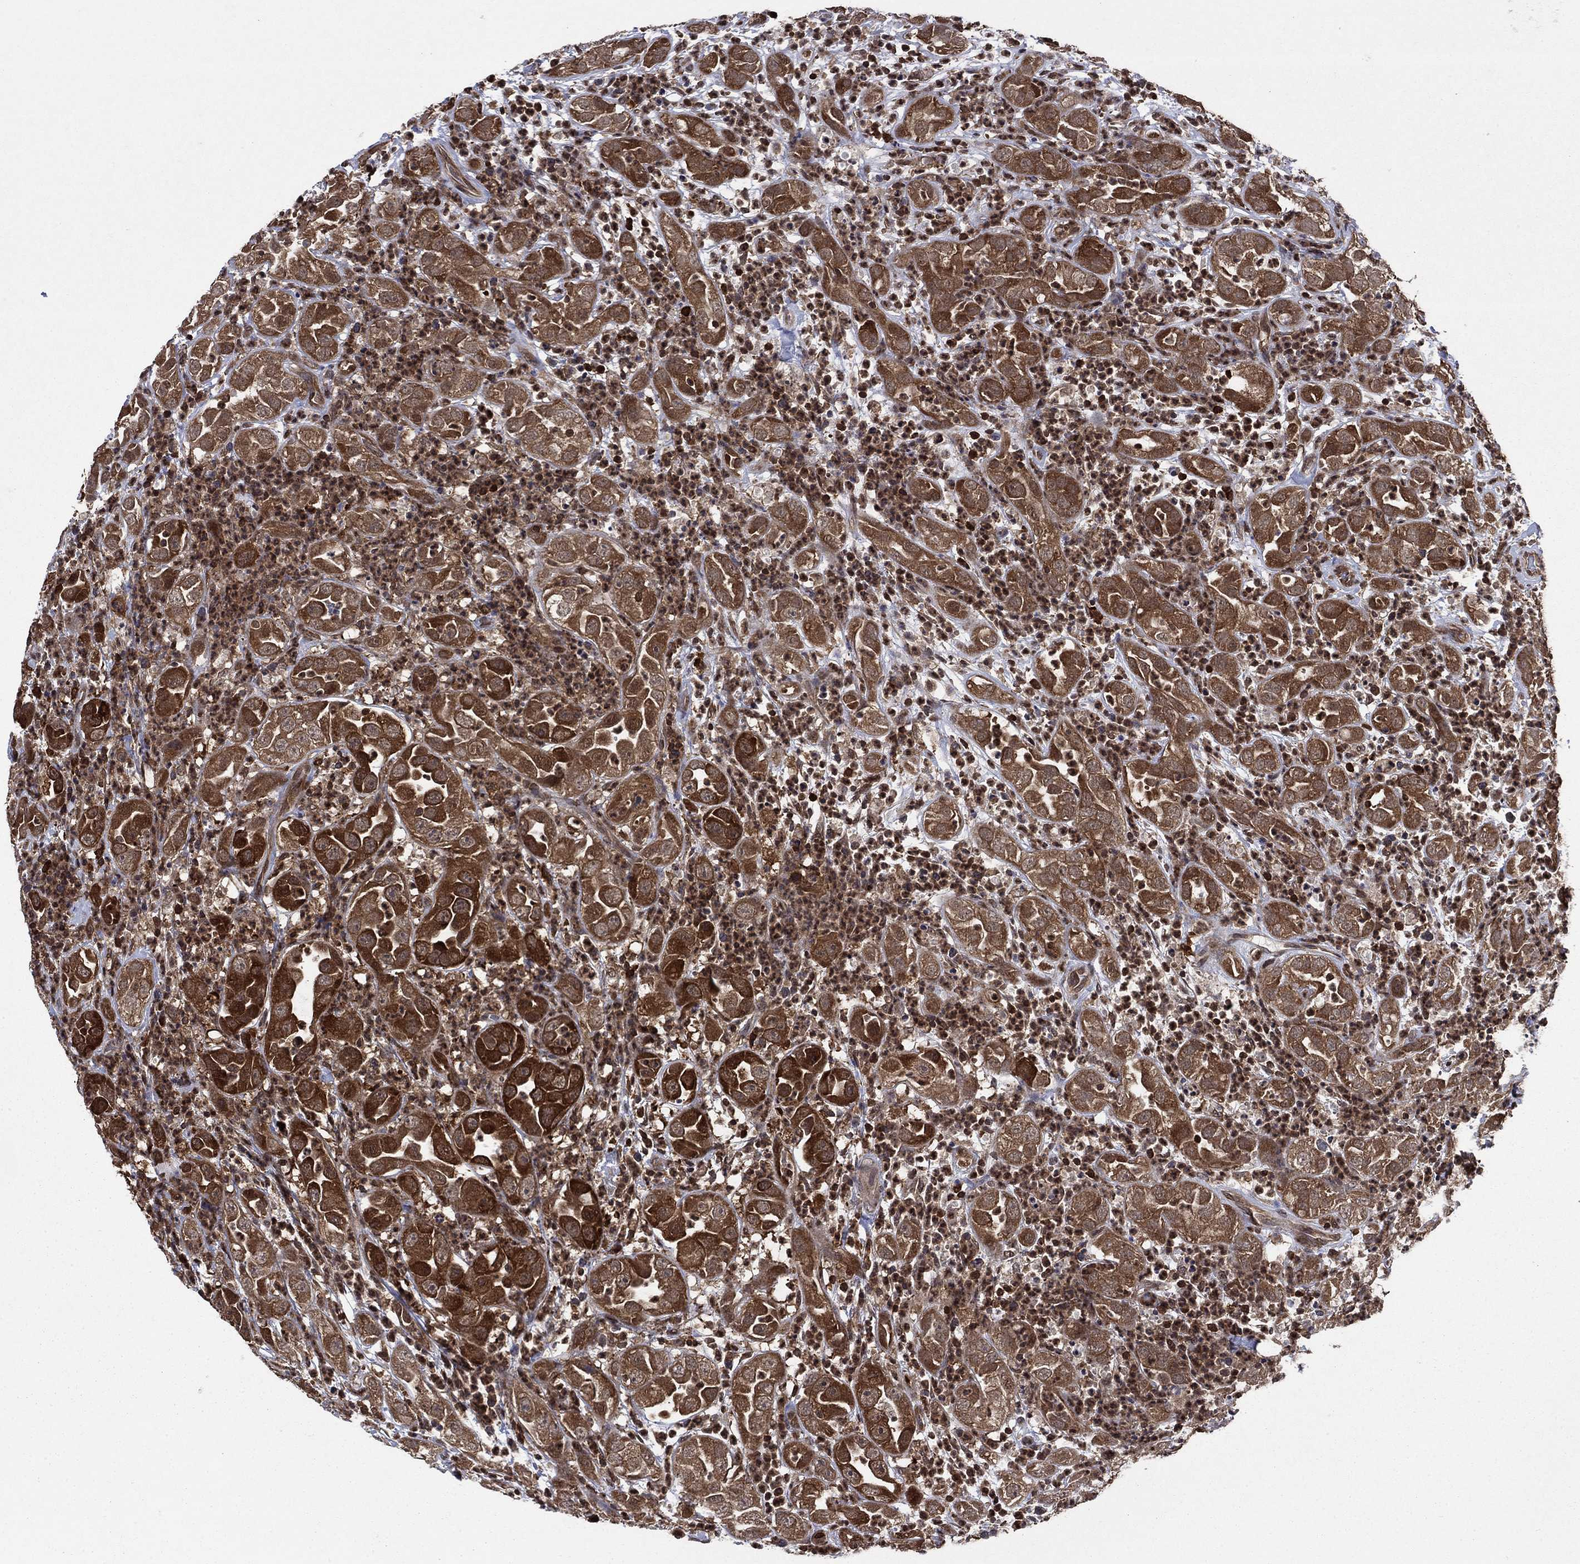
{"staining": {"intensity": "strong", "quantity": ">75%", "location": "cytoplasmic/membranous"}, "tissue": "urothelial cancer", "cell_type": "Tumor cells", "image_type": "cancer", "snomed": [{"axis": "morphology", "description": "Urothelial carcinoma, High grade"}, {"axis": "topography", "description": "Urinary bladder"}], "caption": "Urothelial carcinoma (high-grade) stained with immunohistochemistry reveals strong cytoplasmic/membranous expression in approximately >75% of tumor cells. (brown staining indicates protein expression, while blue staining denotes nuclei).", "gene": "CACYBP", "patient": {"sex": "female", "age": 41}}